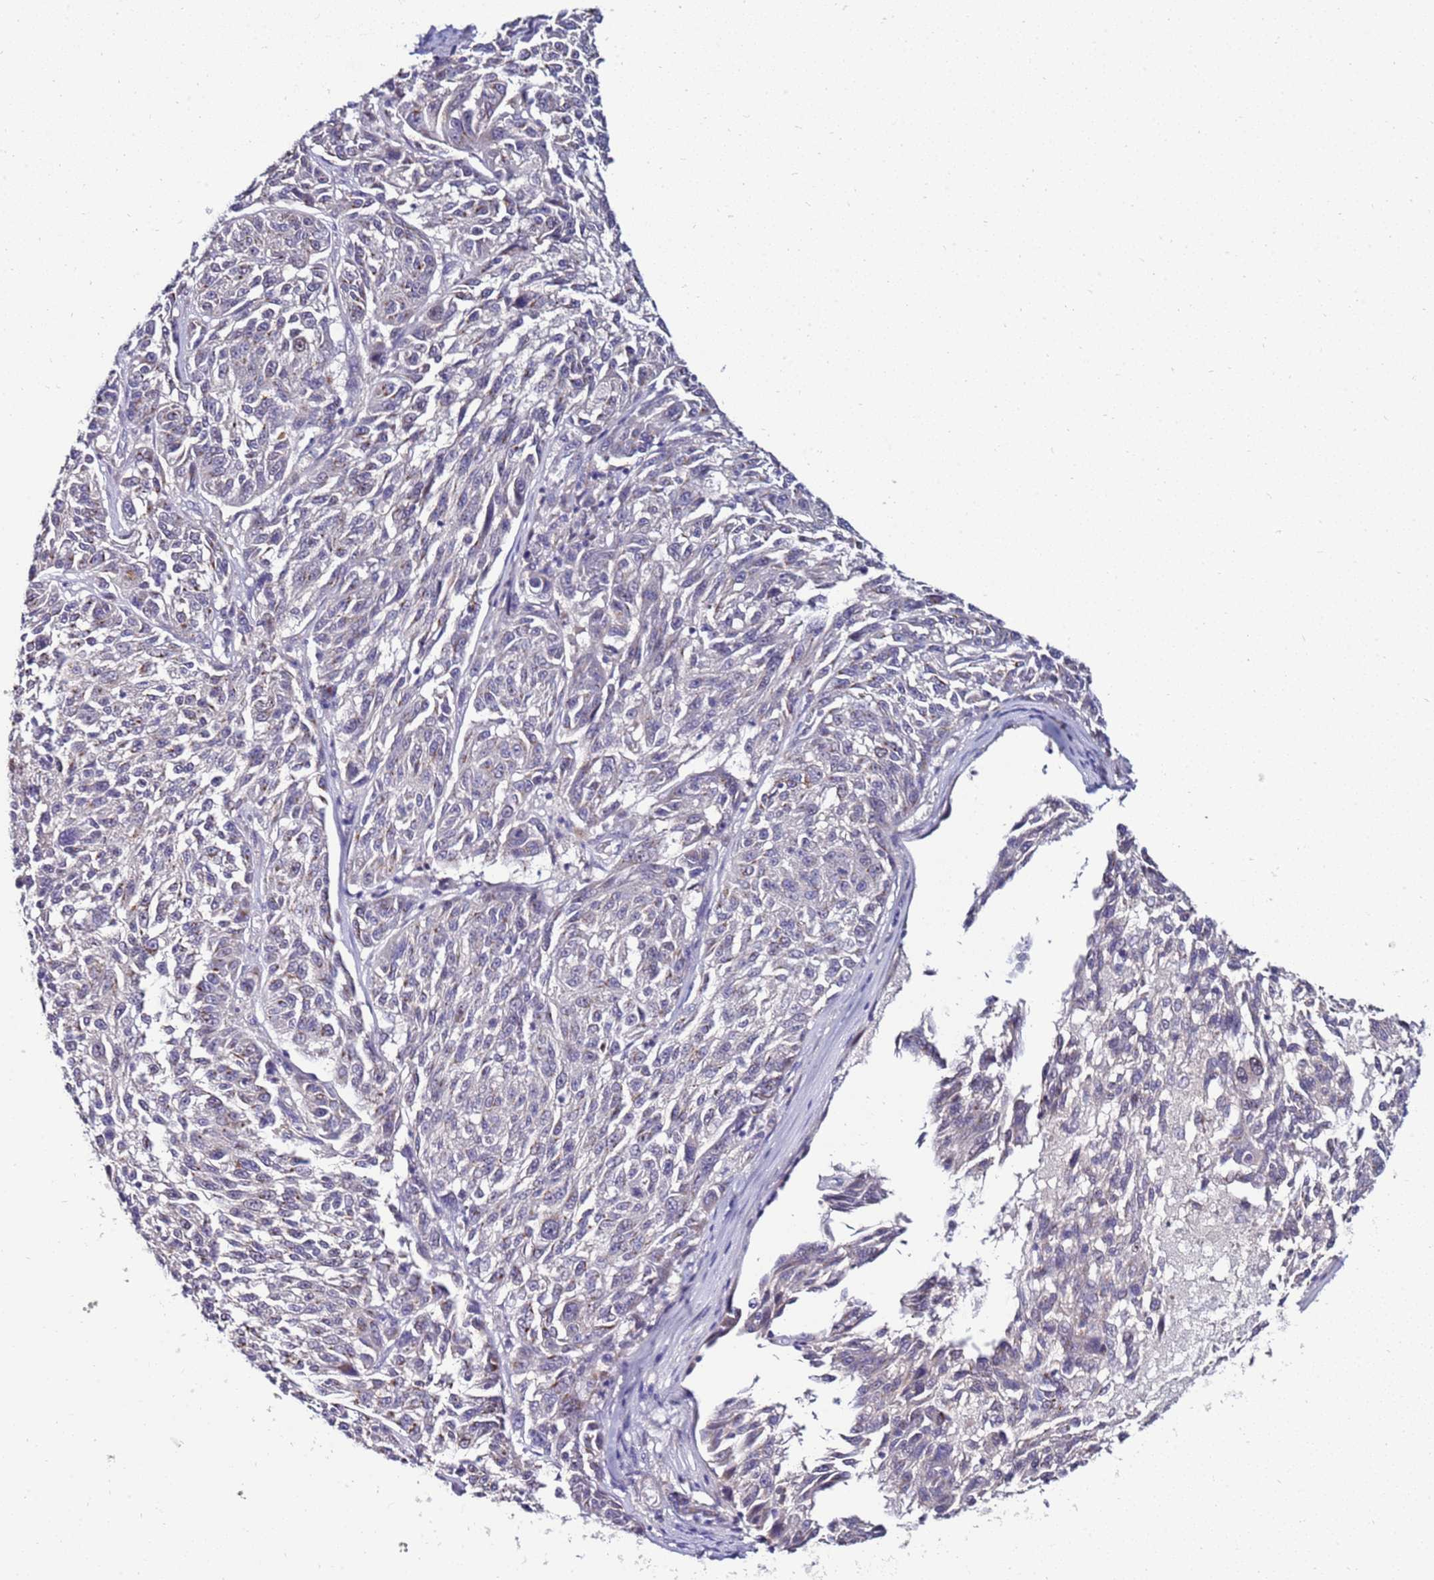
{"staining": {"intensity": "negative", "quantity": "none", "location": "none"}, "tissue": "melanoma", "cell_type": "Tumor cells", "image_type": "cancer", "snomed": [{"axis": "morphology", "description": "Malignant melanoma, NOS"}, {"axis": "topography", "description": "Skin"}], "caption": "Immunohistochemistry micrograph of neoplastic tissue: melanoma stained with DAB displays no significant protein expression in tumor cells.", "gene": "GPN3", "patient": {"sex": "male", "age": 53}}